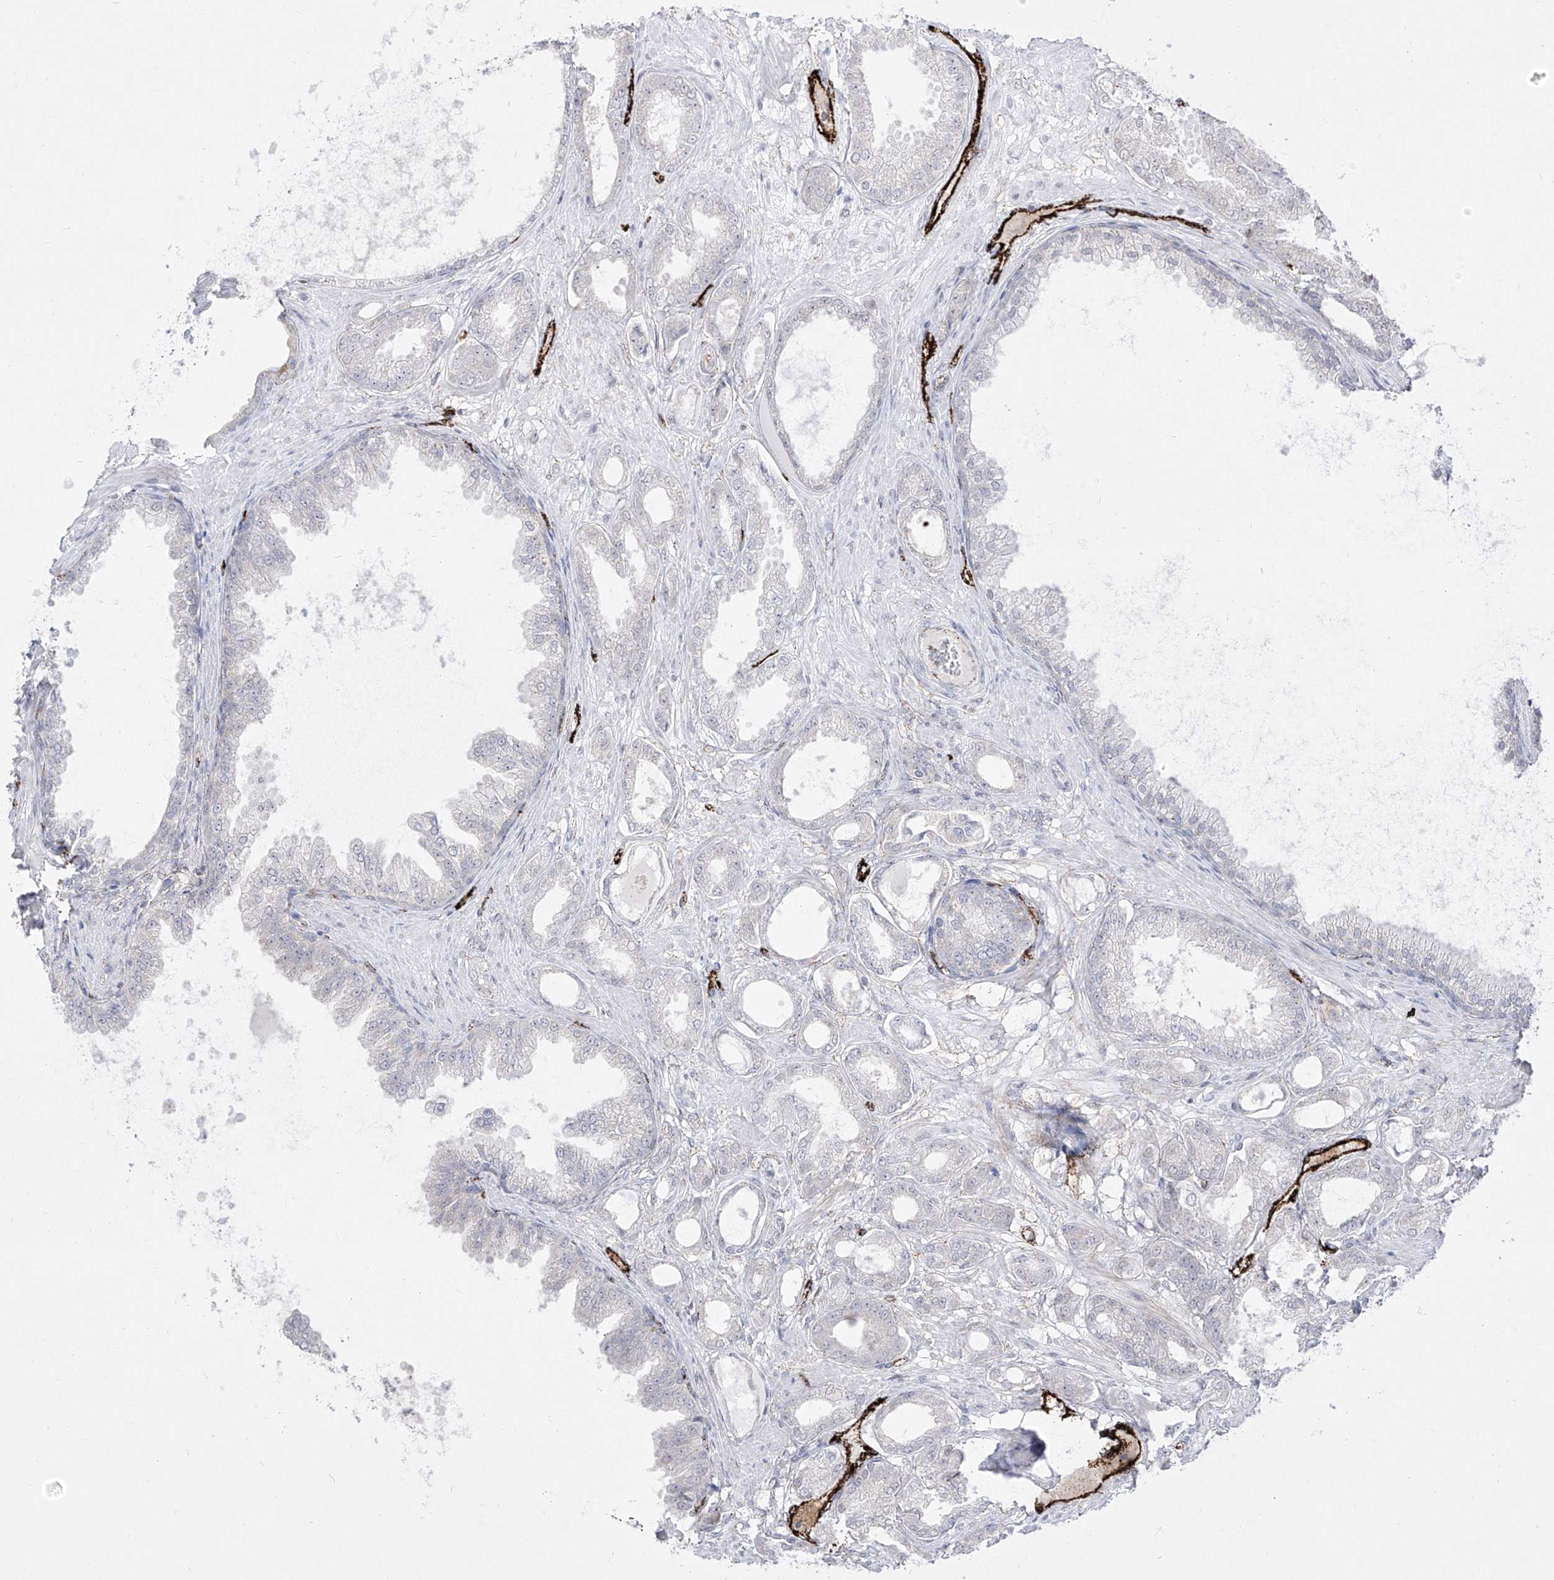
{"staining": {"intensity": "negative", "quantity": "none", "location": "none"}, "tissue": "prostate cancer", "cell_type": "Tumor cells", "image_type": "cancer", "snomed": [{"axis": "morphology", "description": "Adenocarcinoma, Low grade"}, {"axis": "topography", "description": "Prostate"}], "caption": "This is an immunohistochemistry image of human prostate cancer. There is no staining in tumor cells.", "gene": "ZGRF1", "patient": {"sex": "male", "age": 63}}